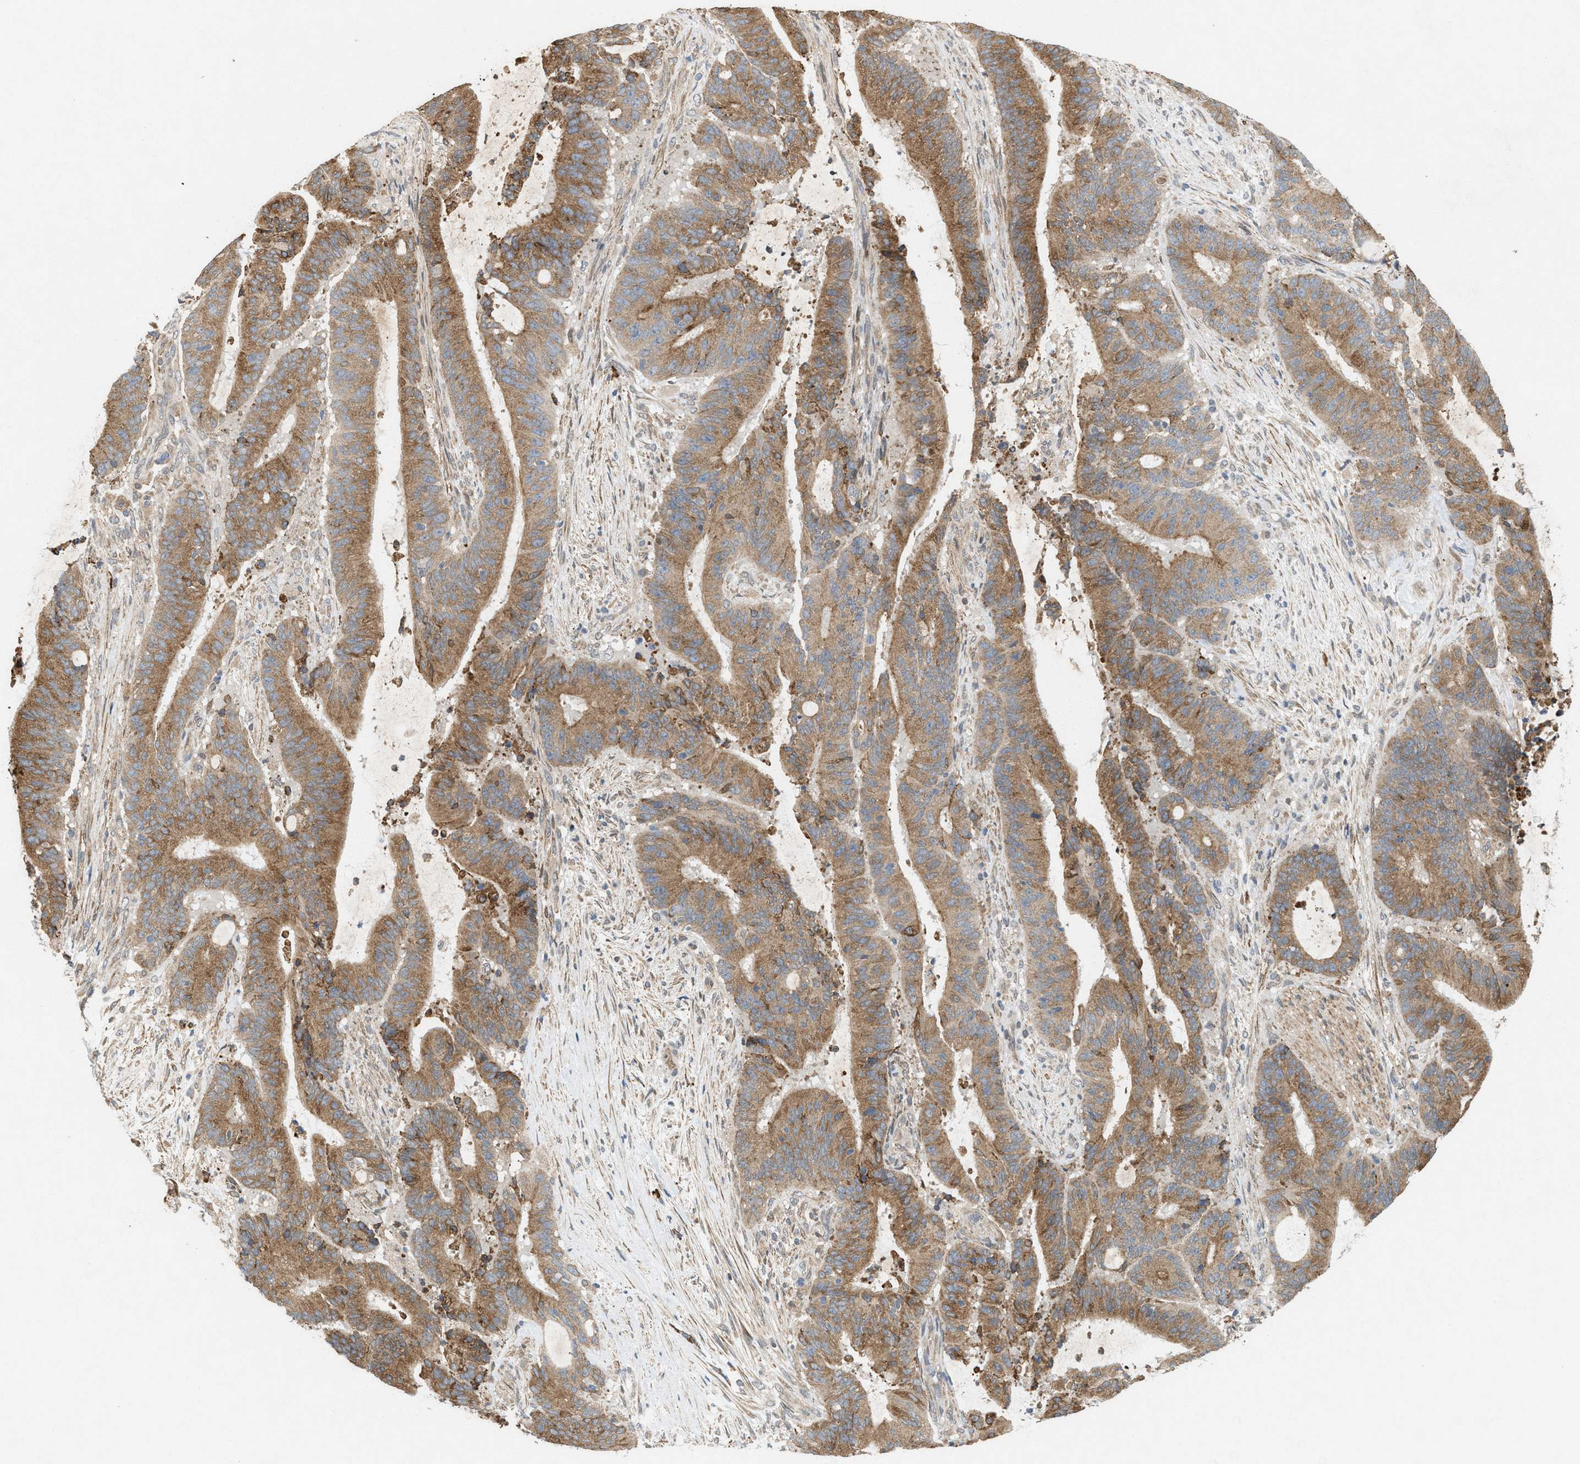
{"staining": {"intensity": "moderate", "quantity": ">75%", "location": "cytoplasmic/membranous"}, "tissue": "liver cancer", "cell_type": "Tumor cells", "image_type": "cancer", "snomed": [{"axis": "morphology", "description": "Normal tissue, NOS"}, {"axis": "morphology", "description": "Cholangiocarcinoma"}, {"axis": "topography", "description": "Liver"}, {"axis": "topography", "description": "Peripheral nerve tissue"}], "caption": "Human liver cholangiocarcinoma stained with a brown dye demonstrates moderate cytoplasmic/membranous positive expression in approximately >75% of tumor cells.", "gene": "MFSD6", "patient": {"sex": "female", "age": 73}}